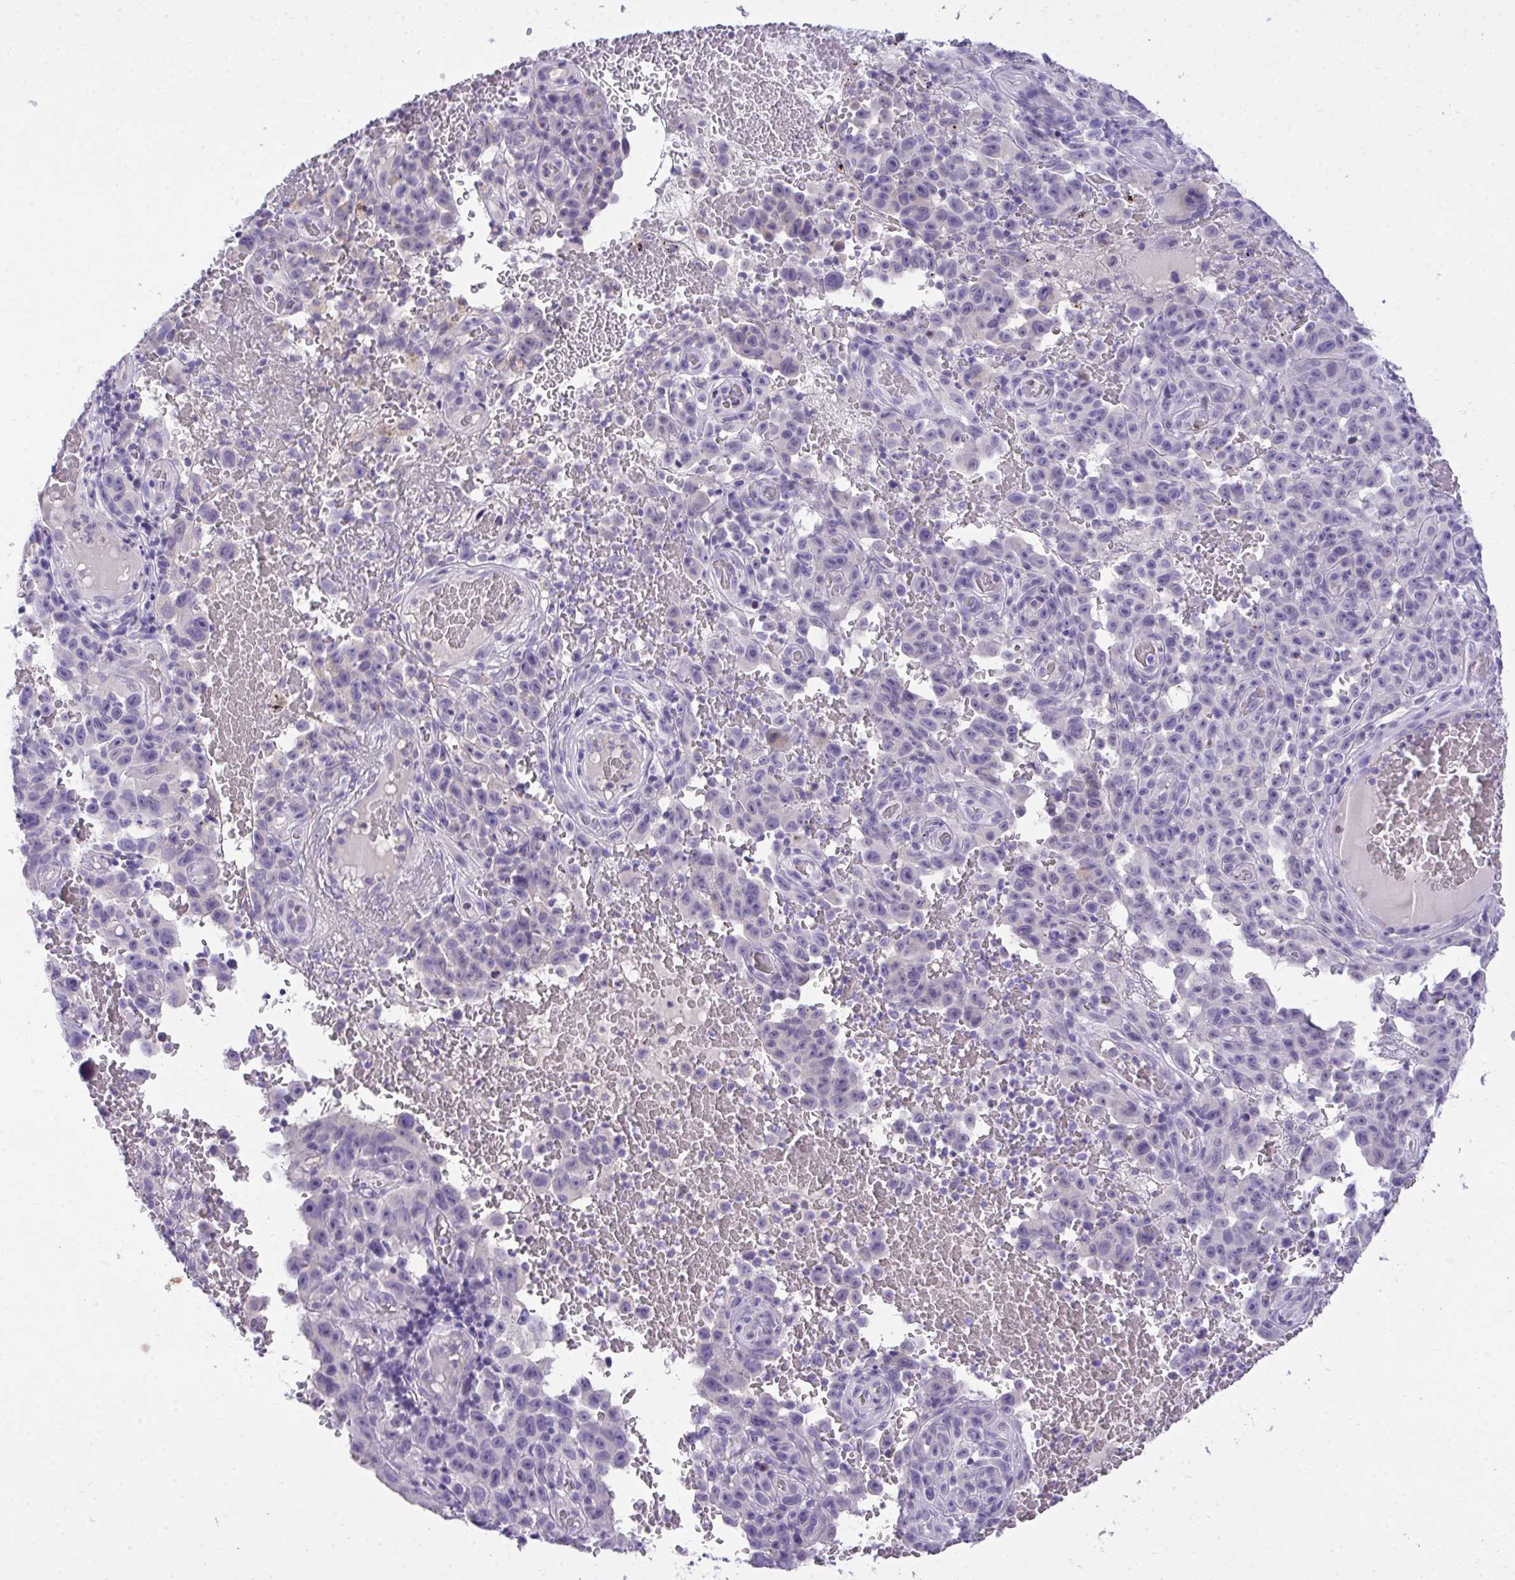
{"staining": {"intensity": "negative", "quantity": "none", "location": "none"}, "tissue": "melanoma", "cell_type": "Tumor cells", "image_type": "cancer", "snomed": [{"axis": "morphology", "description": "Malignant melanoma, NOS"}, {"axis": "topography", "description": "Skin"}], "caption": "Immunohistochemical staining of malignant melanoma reveals no significant staining in tumor cells. (DAB (3,3'-diaminobenzidine) immunohistochemistry (IHC) visualized using brightfield microscopy, high magnification).", "gene": "TMCO5A", "patient": {"sex": "female", "age": 82}}